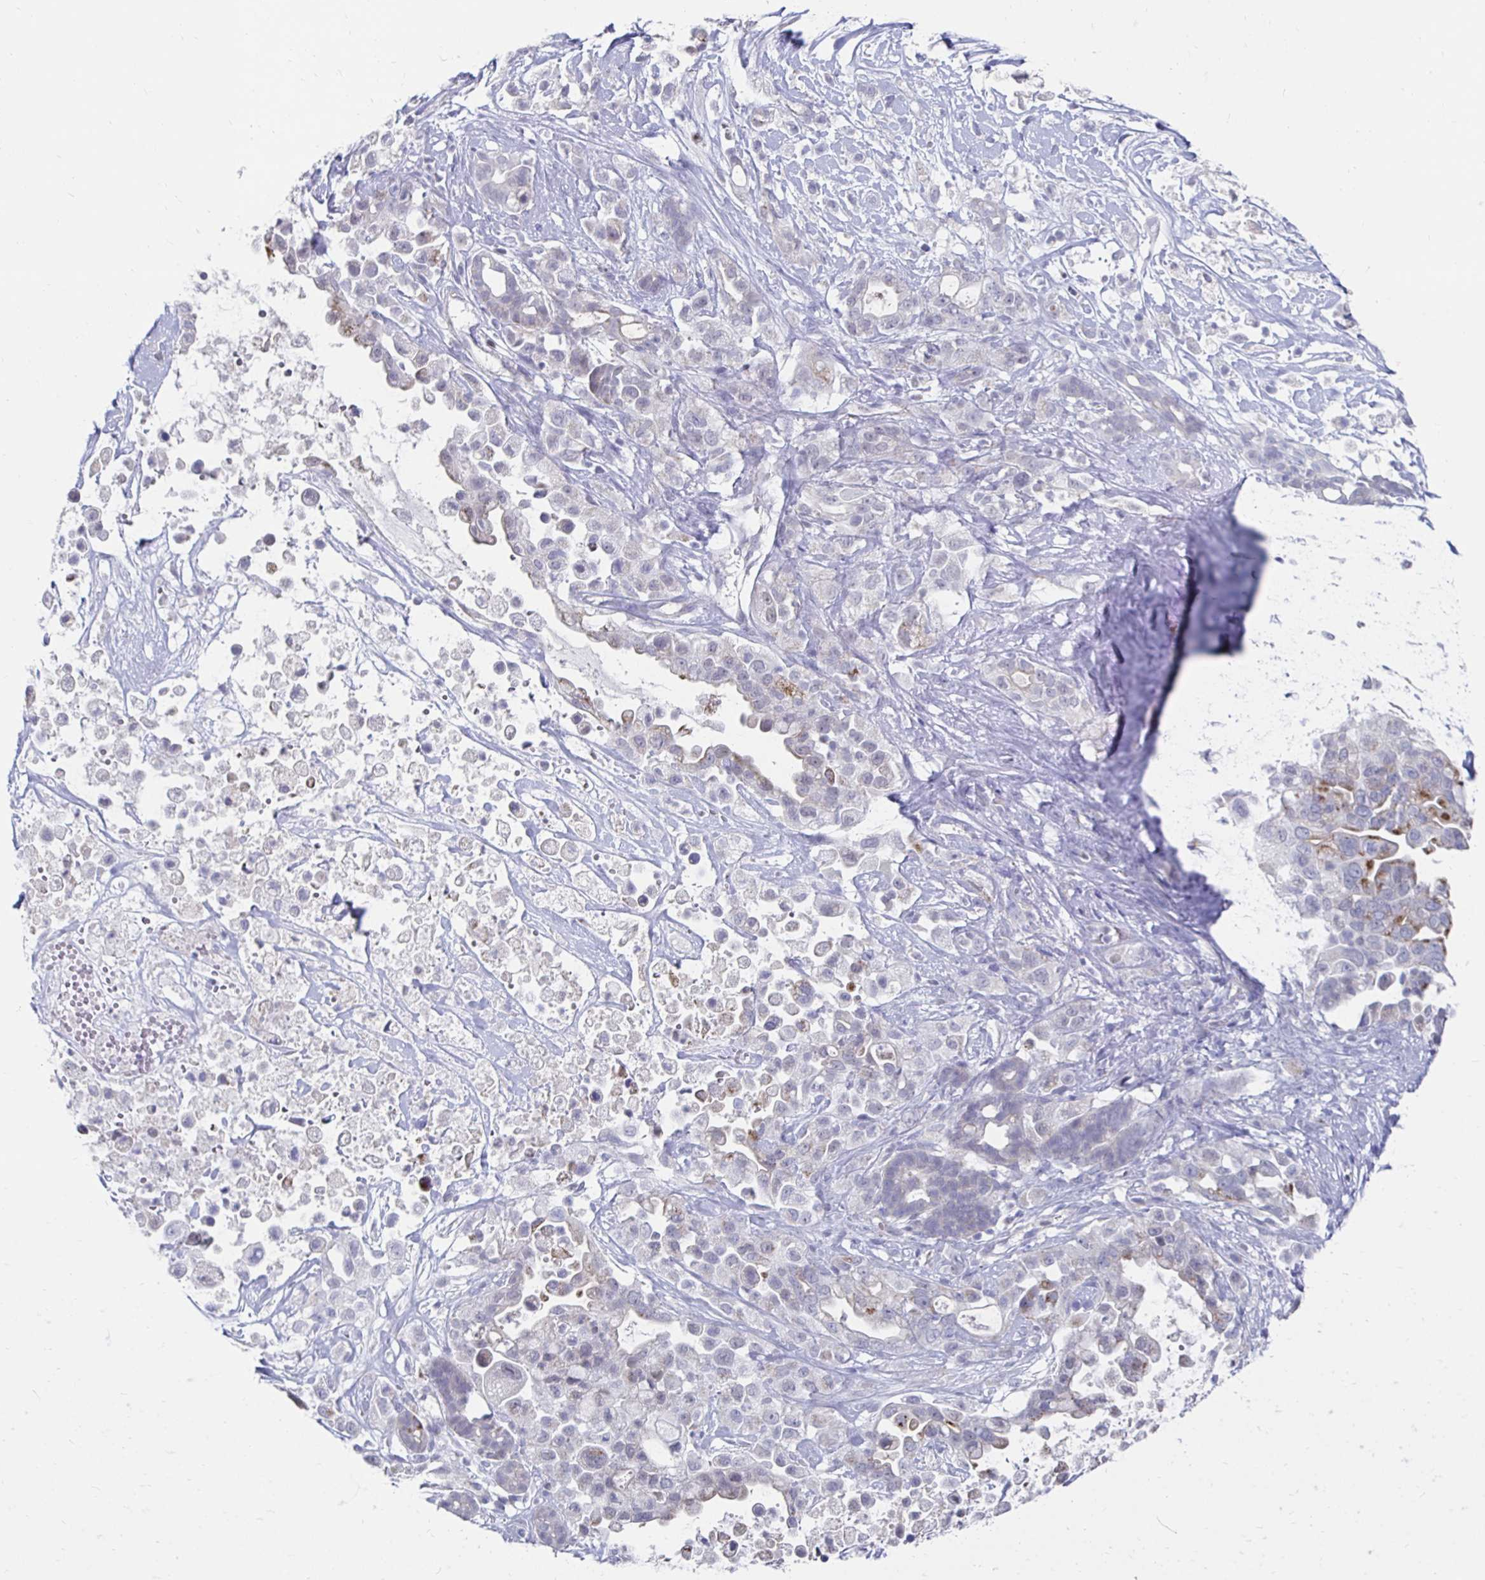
{"staining": {"intensity": "negative", "quantity": "none", "location": "none"}, "tissue": "pancreatic cancer", "cell_type": "Tumor cells", "image_type": "cancer", "snomed": [{"axis": "morphology", "description": "Adenocarcinoma, NOS"}, {"axis": "topography", "description": "Pancreas"}], "caption": "A high-resolution micrograph shows immunohistochemistry staining of pancreatic cancer, which reveals no significant staining in tumor cells.", "gene": "NOCT", "patient": {"sex": "male", "age": 44}}